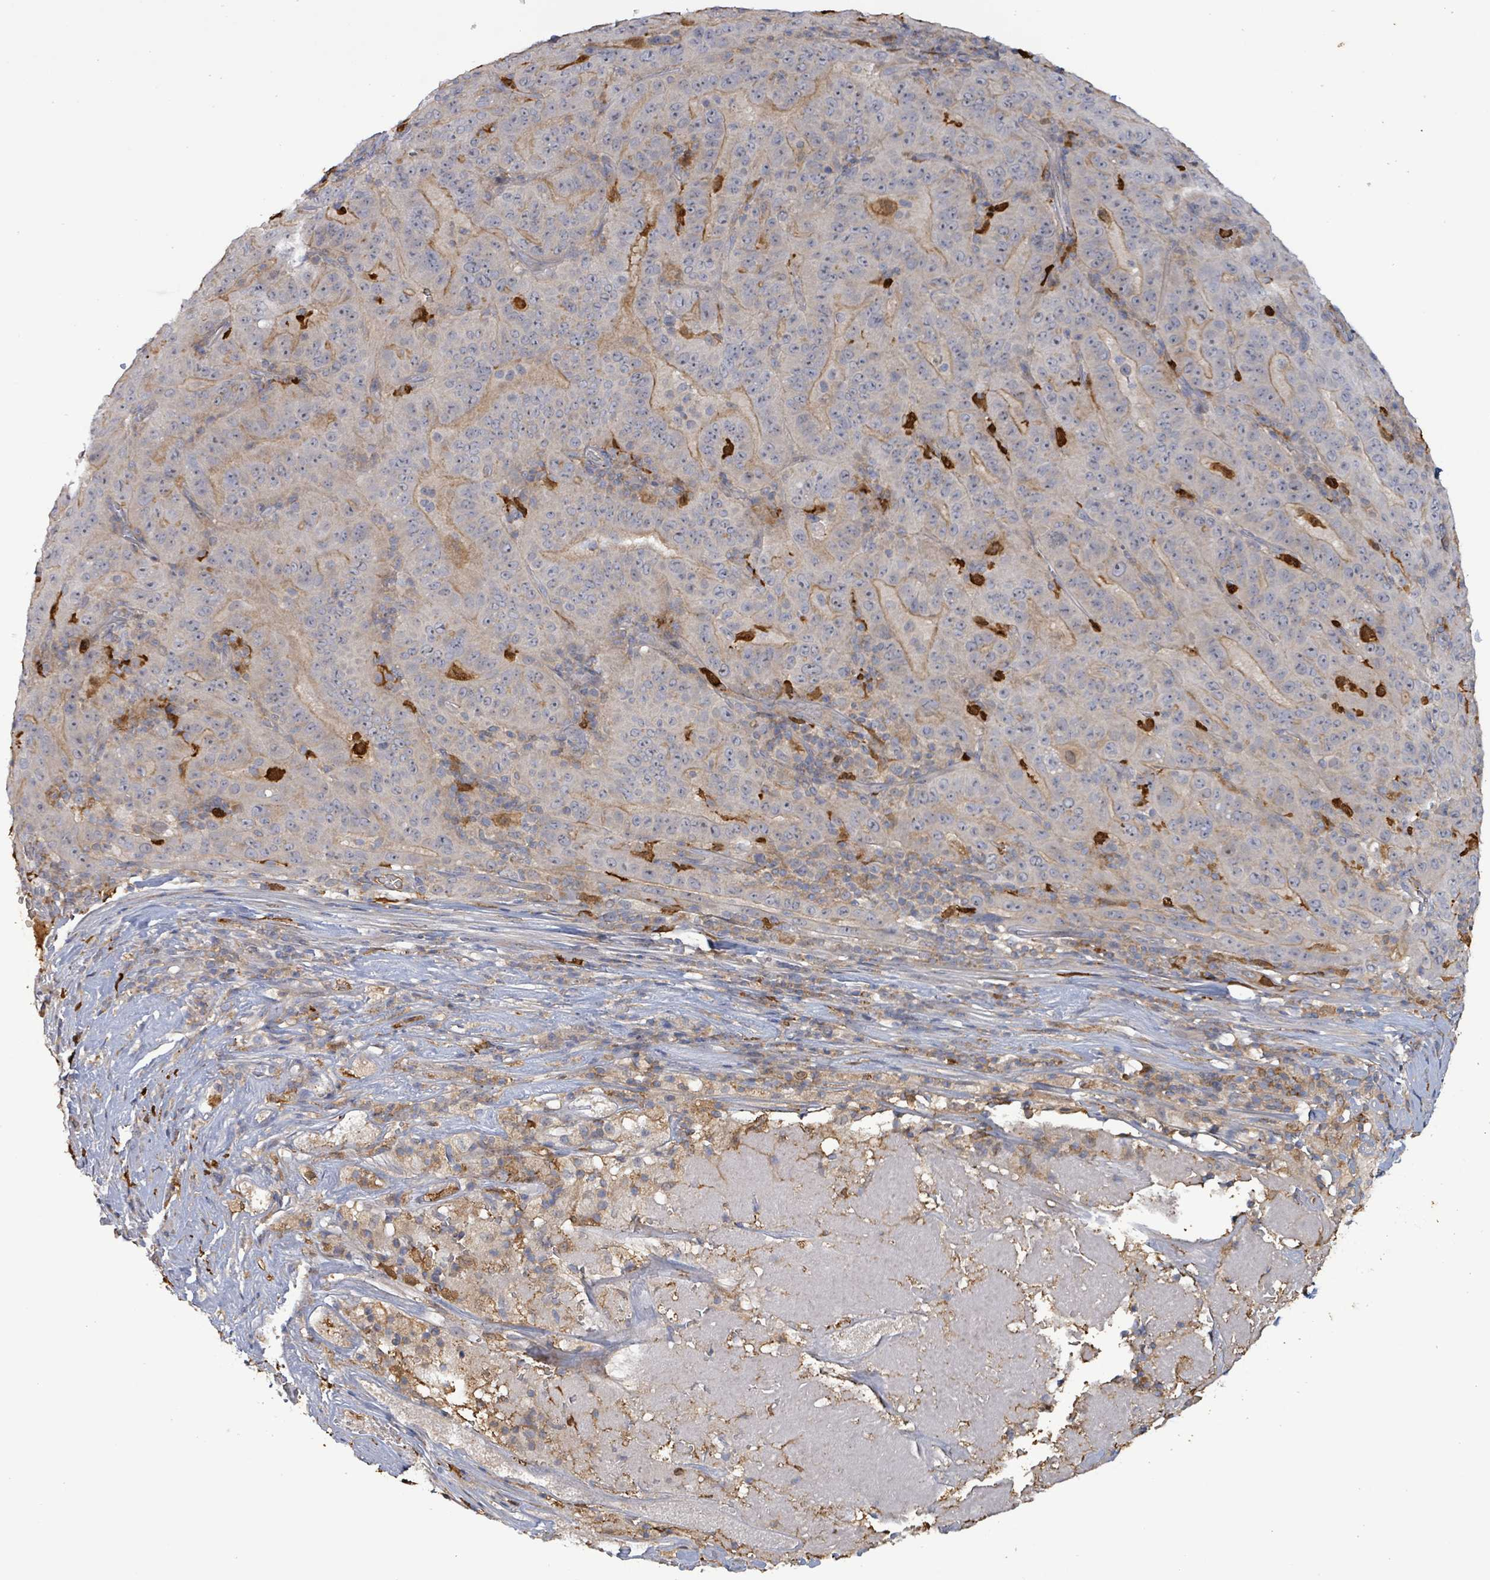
{"staining": {"intensity": "weak", "quantity": "<25%", "location": "cytoplasmic/membranous"}, "tissue": "pancreatic cancer", "cell_type": "Tumor cells", "image_type": "cancer", "snomed": [{"axis": "morphology", "description": "Adenocarcinoma, NOS"}, {"axis": "topography", "description": "Pancreas"}], "caption": "This is an IHC histopathology image of human pancreatic cancer (adenocarcinoma). There is no expression in tumor cells.", "gene": "FAM210A", "patient": {"sex": "male", "age": 63}}